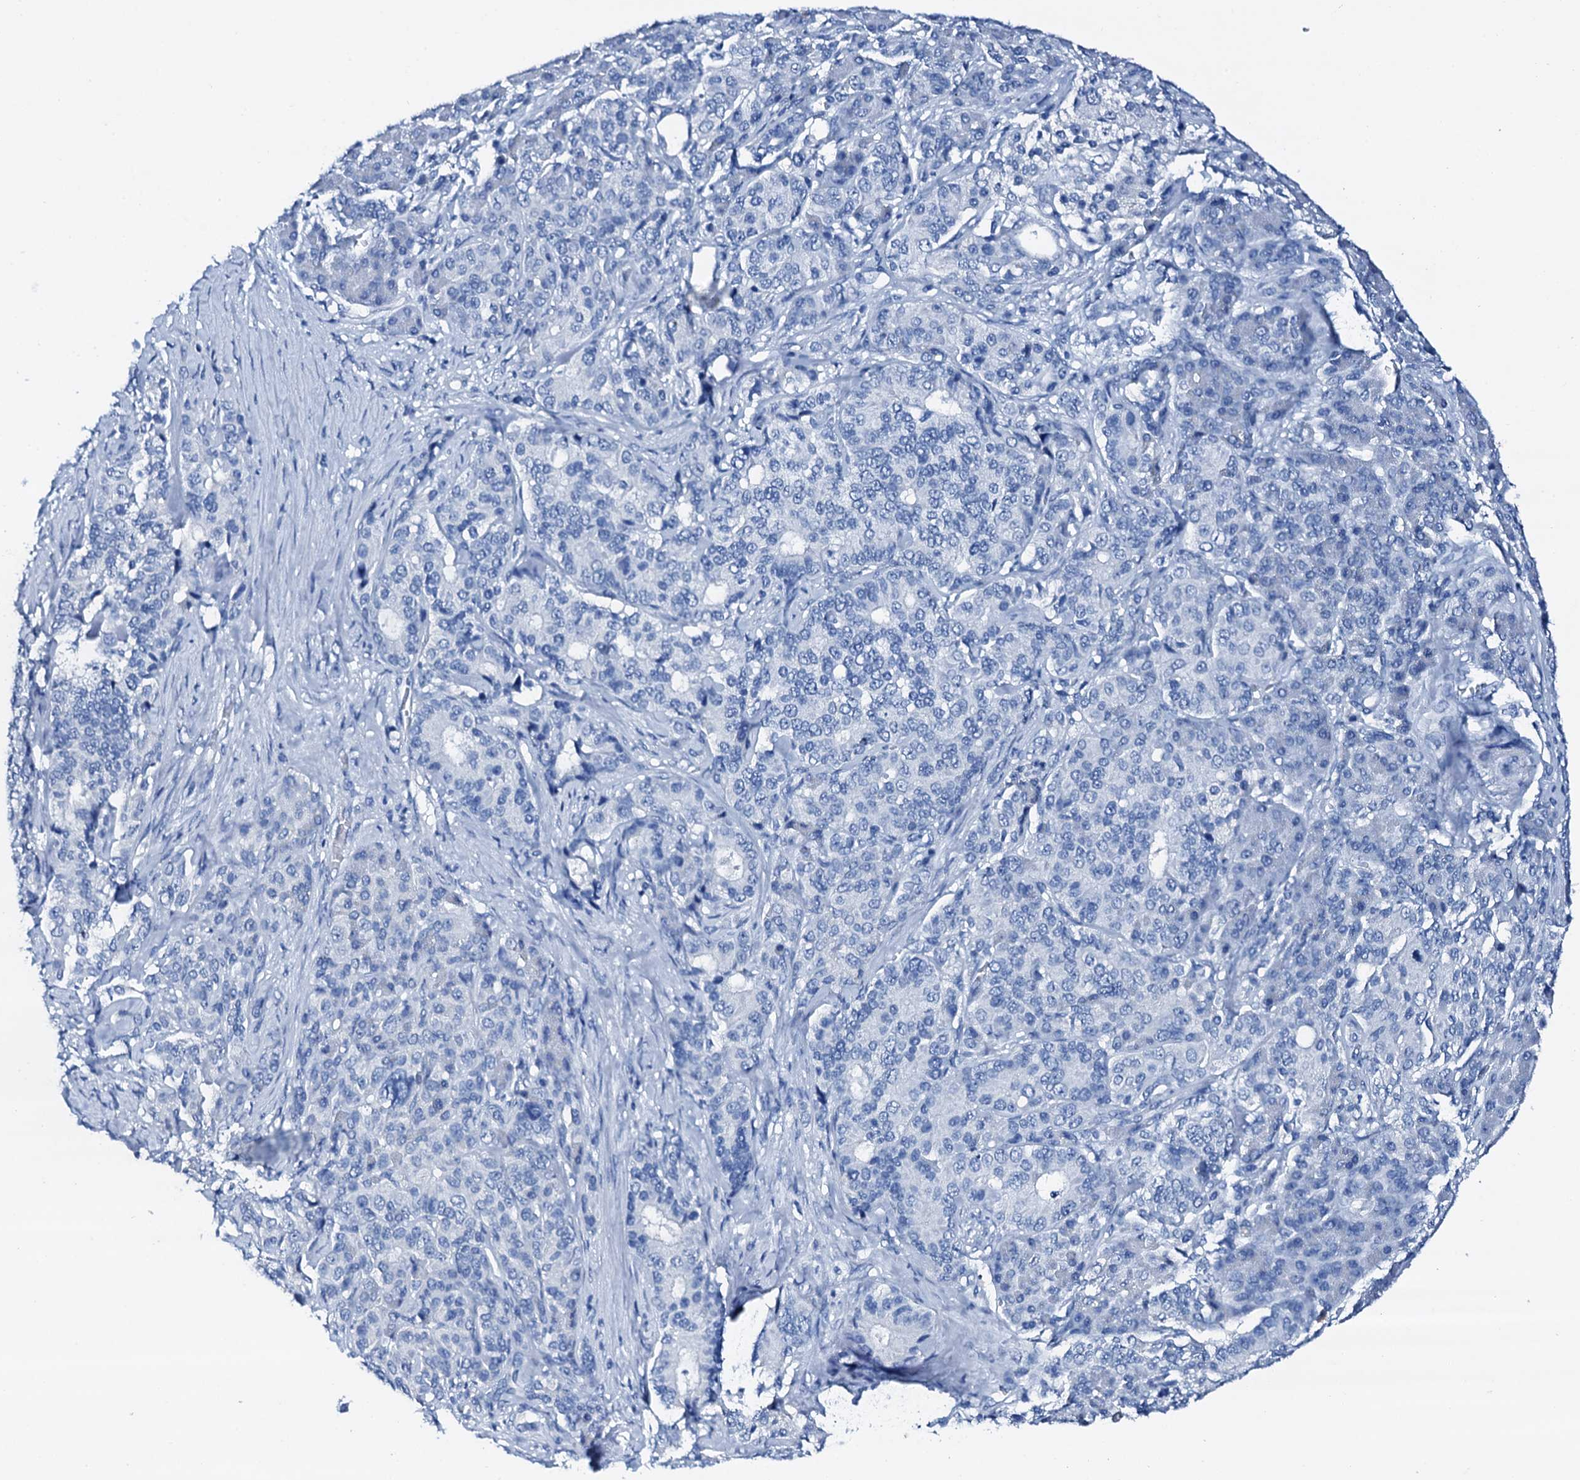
{"staining": {"intensity": "negative", "quantity": "none", "location": "none"}, "tissue": "pancreatic cancer", "cell_type": "Tumor cells", "image_type": "cancer", "snomed": [{"axis": "morphology", "description": "Adenocarcinoma, NOS"}, {"axis": "topography", "description": "Pancreas"}], "caption": "Protein analysis of pancreatic cancer (adenocarcinoma) shows no significant staining in tumor cells.", "gene": "PTH", "patient": {"sex": "female", "age": 74}}